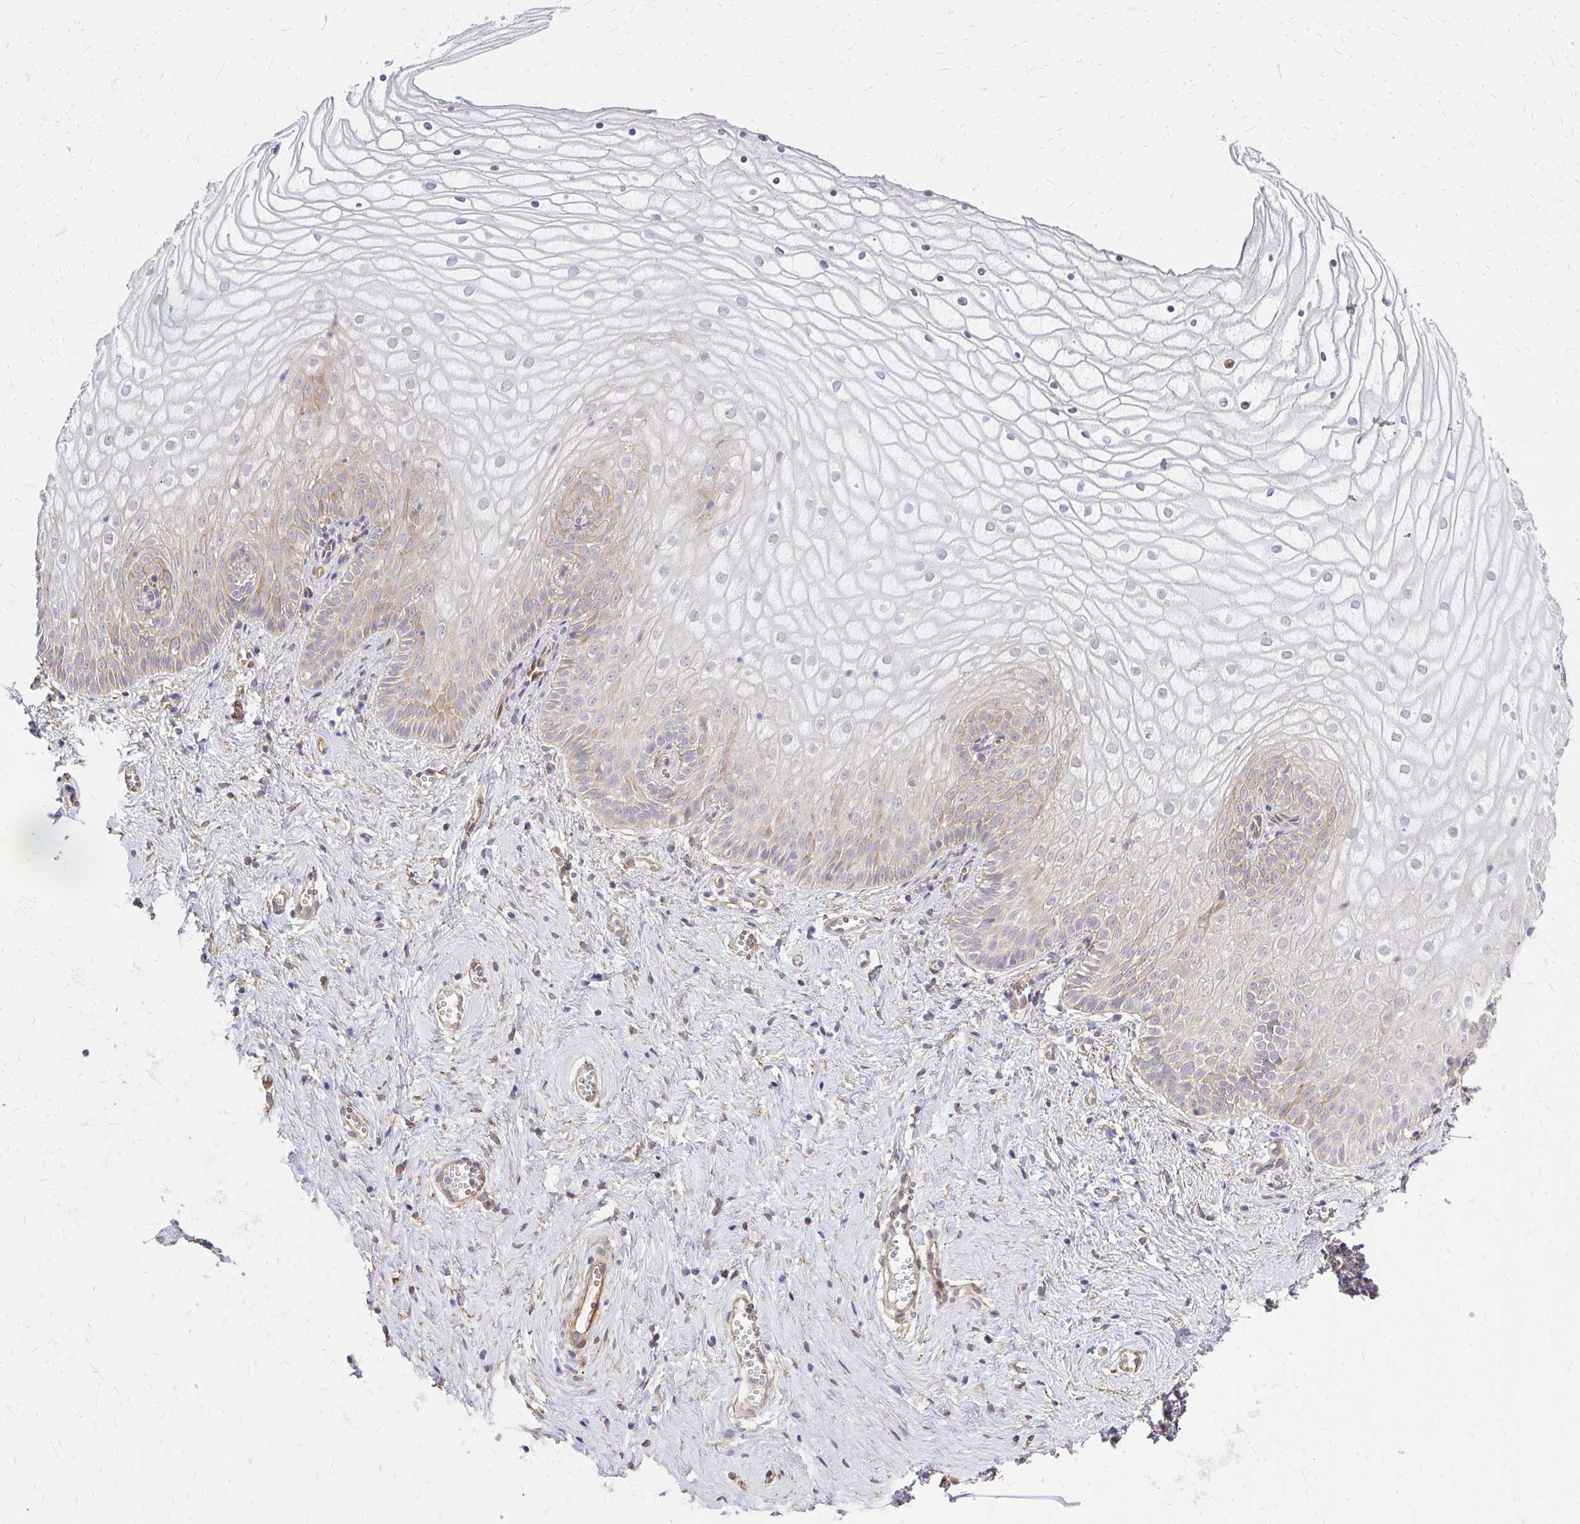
{"staining": {"intensity": "moderate", "quantity": "25%-75%", "location": "cytoplasmic/membranous"}, "tissue": "vagina", "cell_type": "Squamous epithelial cells", "image_type": "normal", "snomed": [{"axis": "morphology", "description": "Normal tissue, NOS"}, {"axis": "topography", "description": "Vagina"}], "caption": "An IHC histopathology image of normal tissue is shown. Protein staining in brown labels moderate cytoplasmic/membranous positivity in vagina within squamous epithelial cells.", "gene": "ENSG00000258472", "patient": {"sex": "female", "age": 56}}